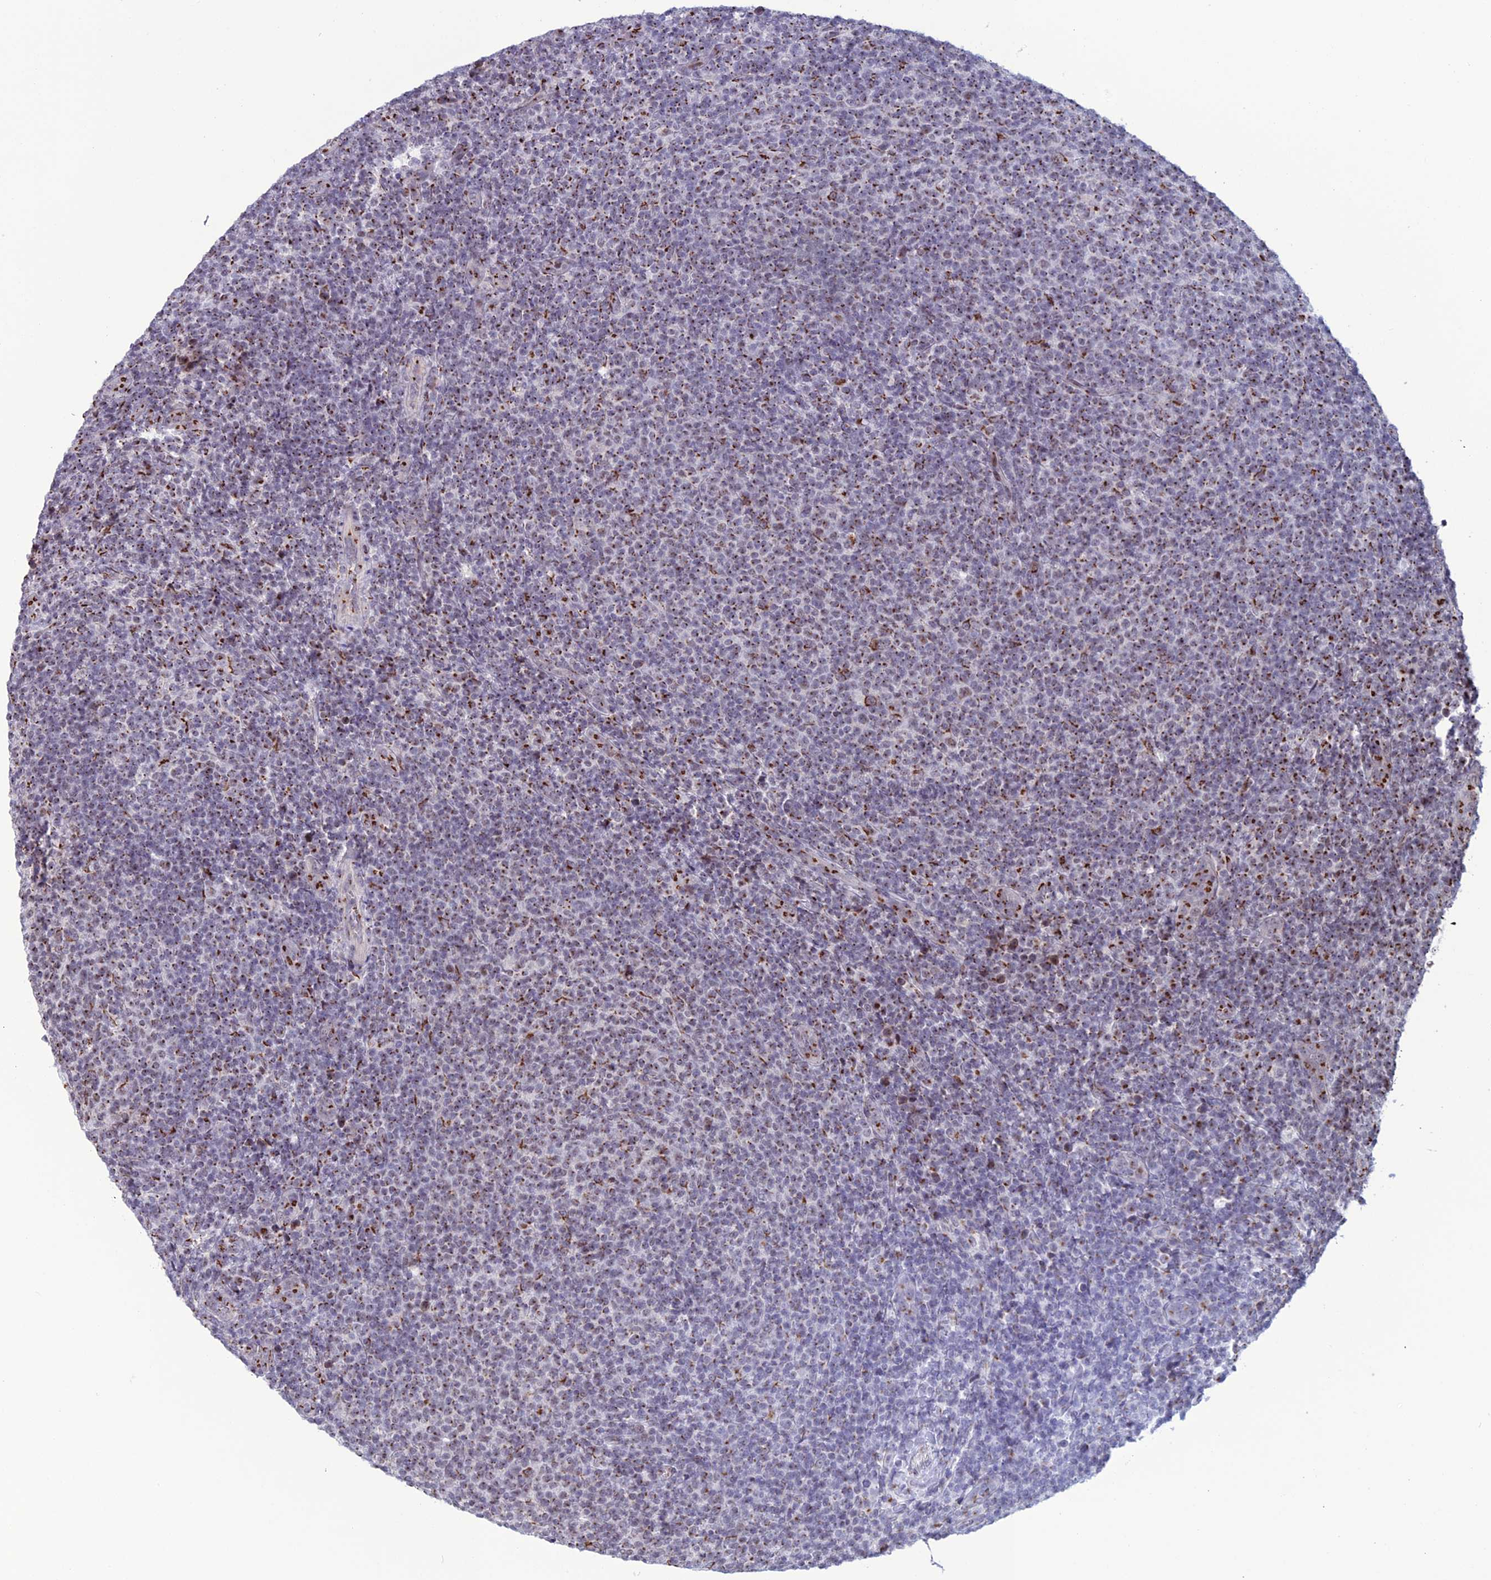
{"staining": {"intensity": "moderate", "quantity": "25%-75%", "location": "cytoplasmic/membranous"}, "tissue": "lymphoma", "cell_type": "Tumor cells", "image_type": "cancer", "snomed": [{"axis": "morphology", "description": "Malignant lymphoma, non-Hodgkin's type, Low grade"}, {"axis": "topography", "description": "Lymph node"}], "caption": "Protein staining reveals moderate cytoplasmic/membranous expression in approximately 25%-75% of tumor cells in low-grade malignant lymphoma, non-Hodgkin's type. The staining was performed using DAB to visualize the protein expression in brown, while the nuclei were stained in blue with hematoxylin (Magnification: 20x).", "gene": "PLEKHA4", "patient": {"sex": "male", "age": 66}}